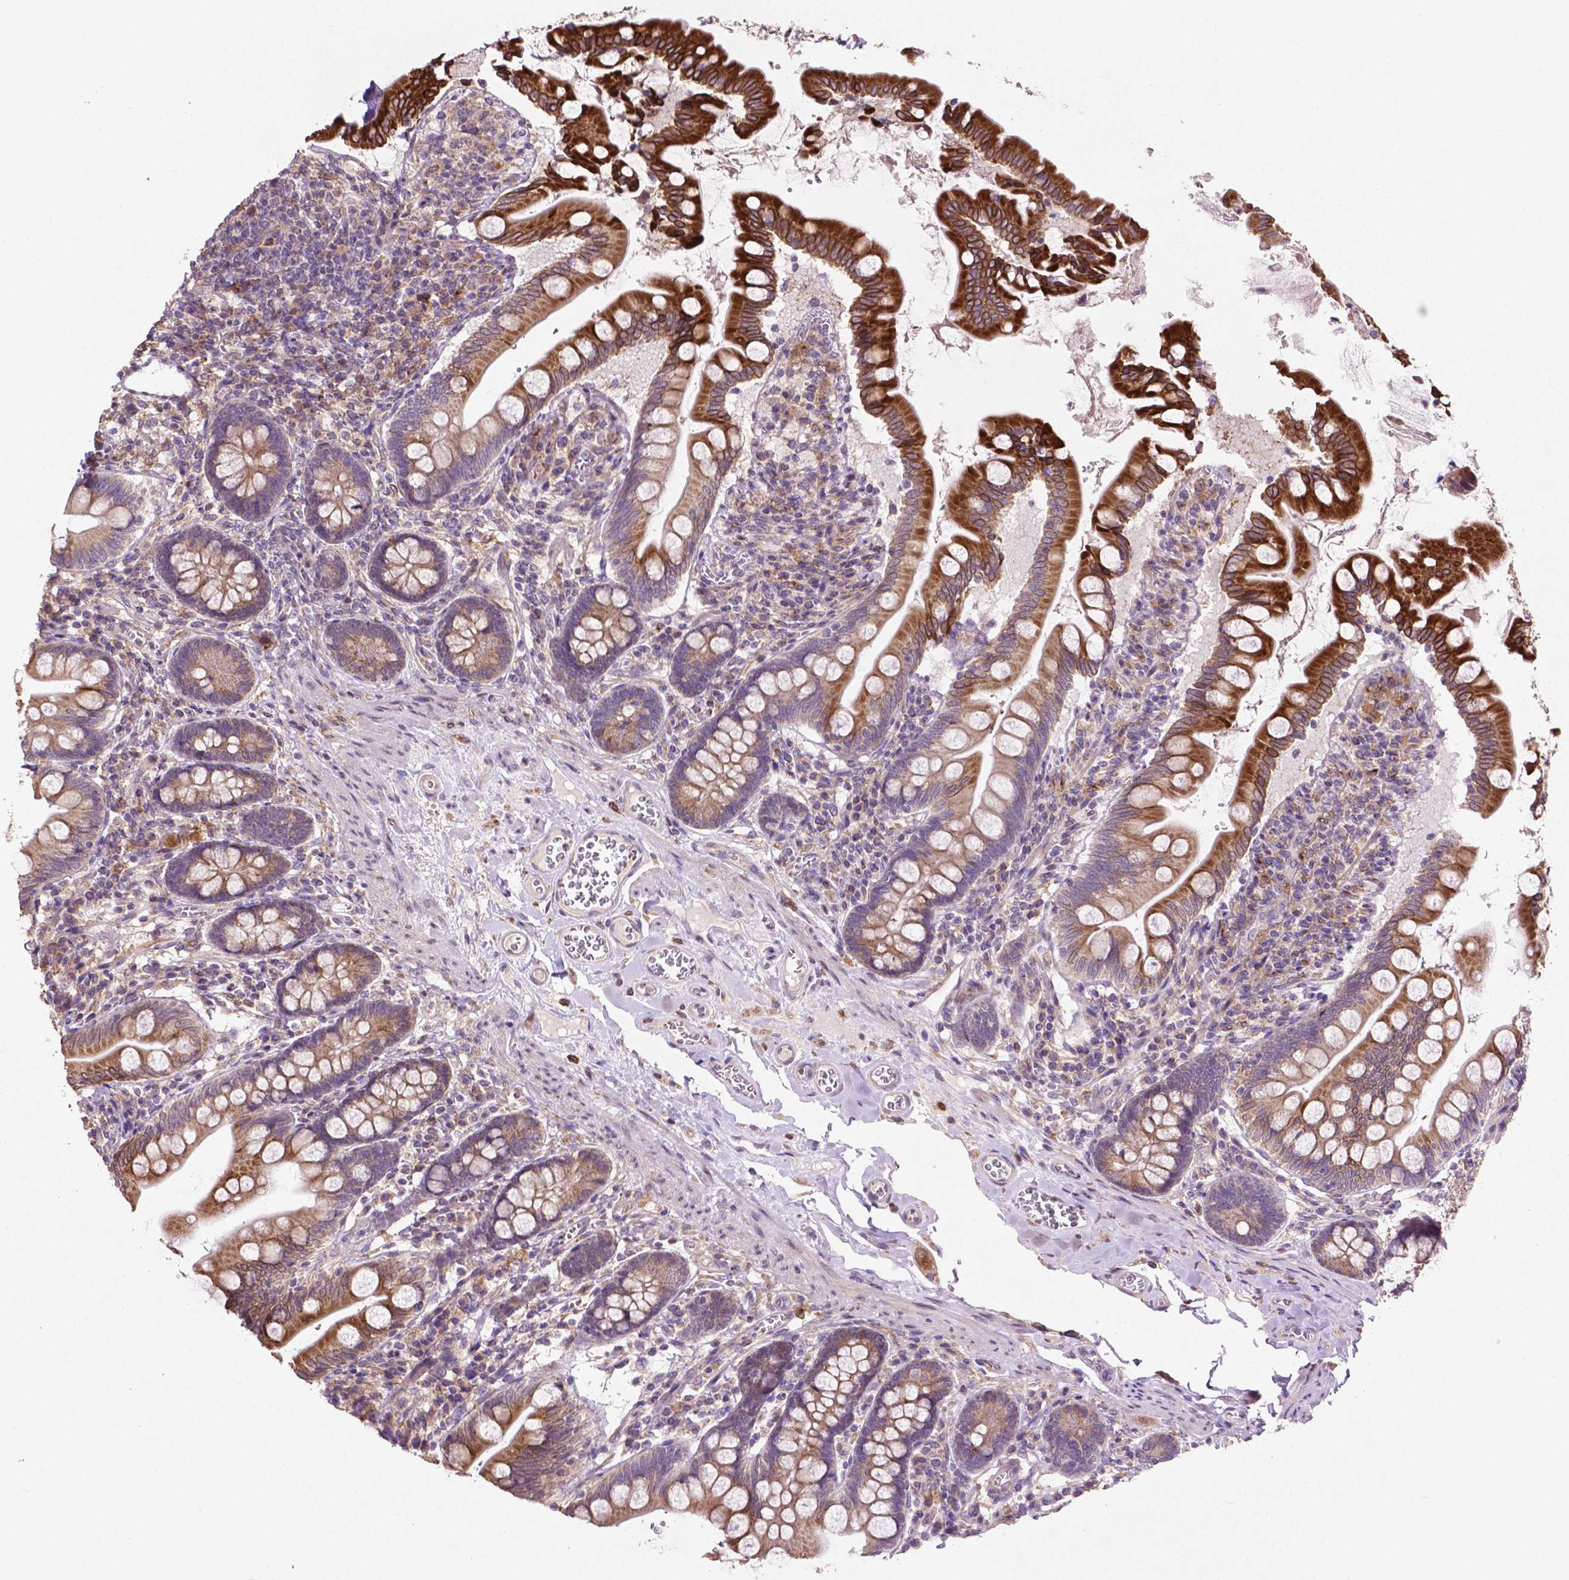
{"staining": {"intensity": "strong", "quantity": ">75%", "location": "cytoplasmic/membranous"}, "tissue": "small intestine", "cell_type": "Glandular cells", "image_type": "normal", "snomed": [{"axis": "morphology", "description": "Normal tissue, NOS"}, {"axis": "topography", "description": "Small intestine"}], "caption": "Strong cytoplasmic/membranous expression for a protein is seen in approximately >75% of glandular cells of normal small intestine using immunohistochemistry (IHC).", "gene": "MBTPS1", "patient": {"sex": "female", "age": 56}}